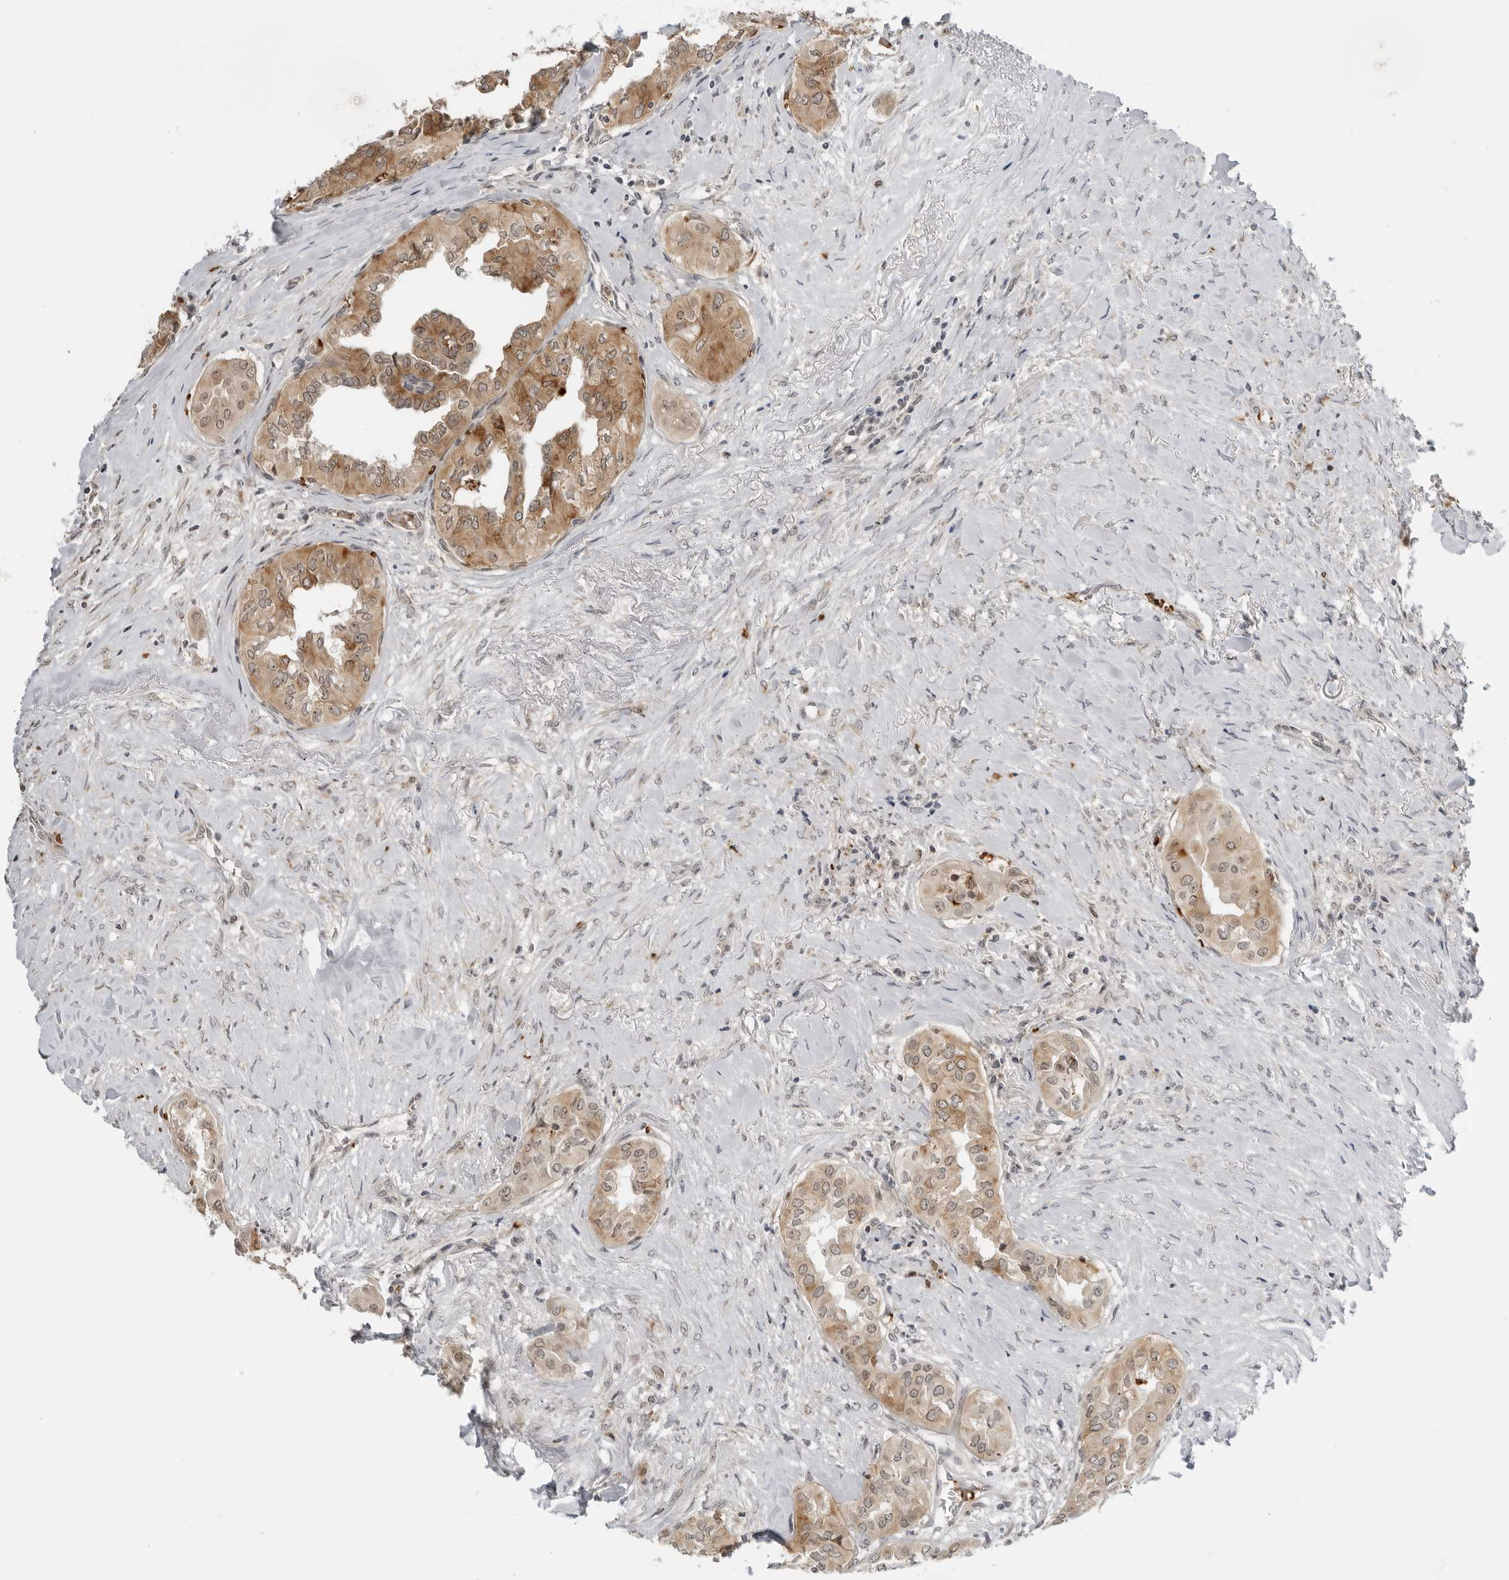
{"staining": {"intensity": "moderate", "quantity": ">75%", "location": "cytoplasmic/membranous"}, "tissue": "thyroid cancer", "cell_type": "Tumor cells", "image_type": "cancer", "snomed": [{"axis": "morphology", "description": "Papillary adenocarcinoma, NOS"}, {"axis": "topography", "description": "Thyroid gland"}], "caption": "Thyroid papillary adenocarcinoma stained for a protein shows moderate cytoplasmic/membranous positivity in tumor cells.", "gene": "SUGCT", "patient": {"sex": "female", "age": 59}}